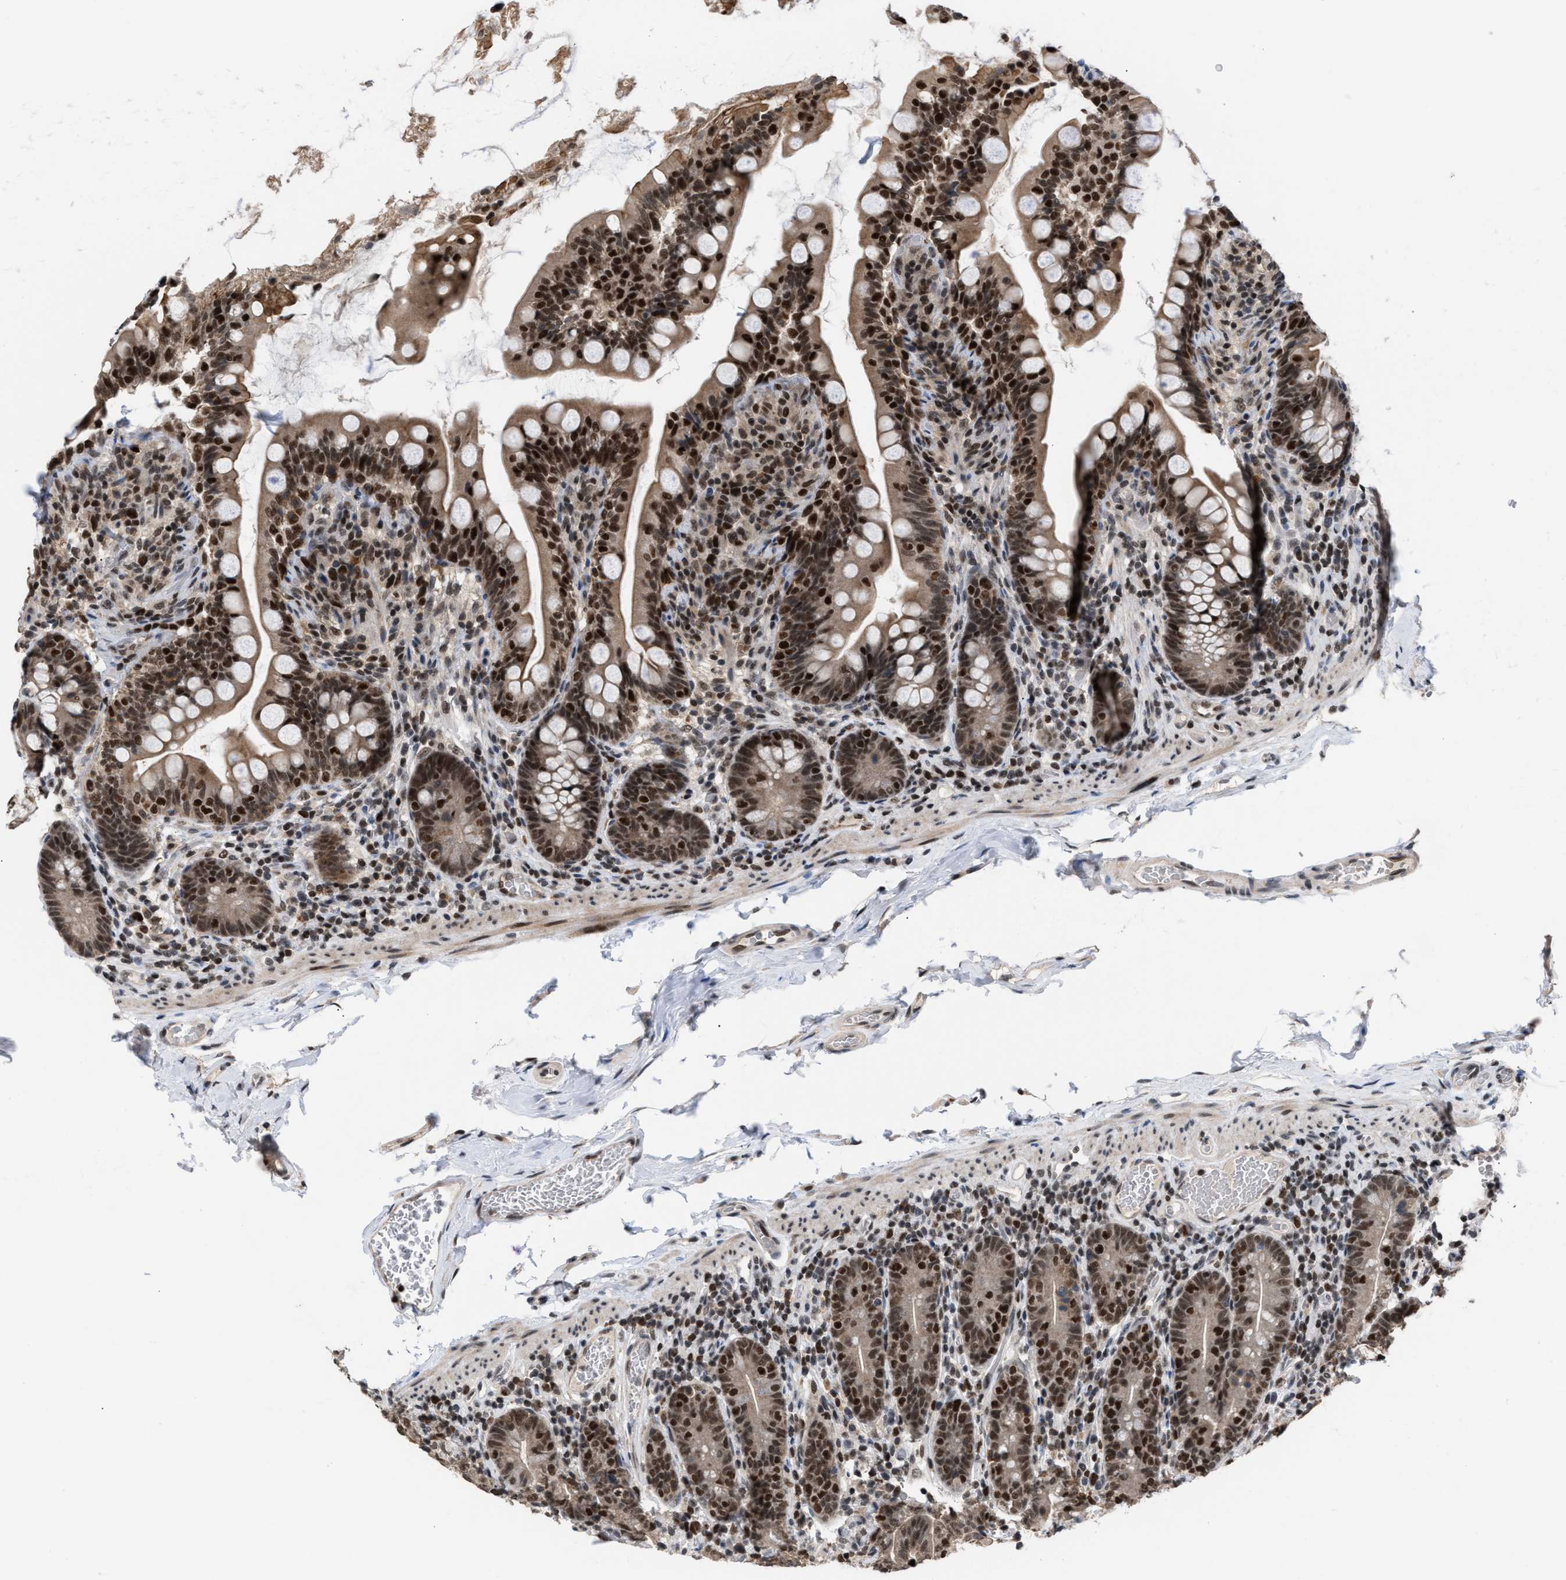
{"staining": {"intensity": "strong", "quantity": ">75%", "location": "cytoplasmic/membranous,nuclear"}, "tissue": "small intestine", "cell_type": "Glandular cells", "image_type": "normal", "snomed": [{"axis": "morphology", "description": "Normal tissue, NOS"}, {"axis": "topography", "description": "Small intestine"}], "caption": "The micrograph exhibits immunohistochemical staining of unremarkable small intestine. There is strong cytoplasmic/membranous,nuclear staining is appreciated in about >75% of glandular cells. The protein is shown in brown color, while the nuclei are stained blue.", "gene": "C9orf78", "patient": {"sex": "female", "age": 56}}